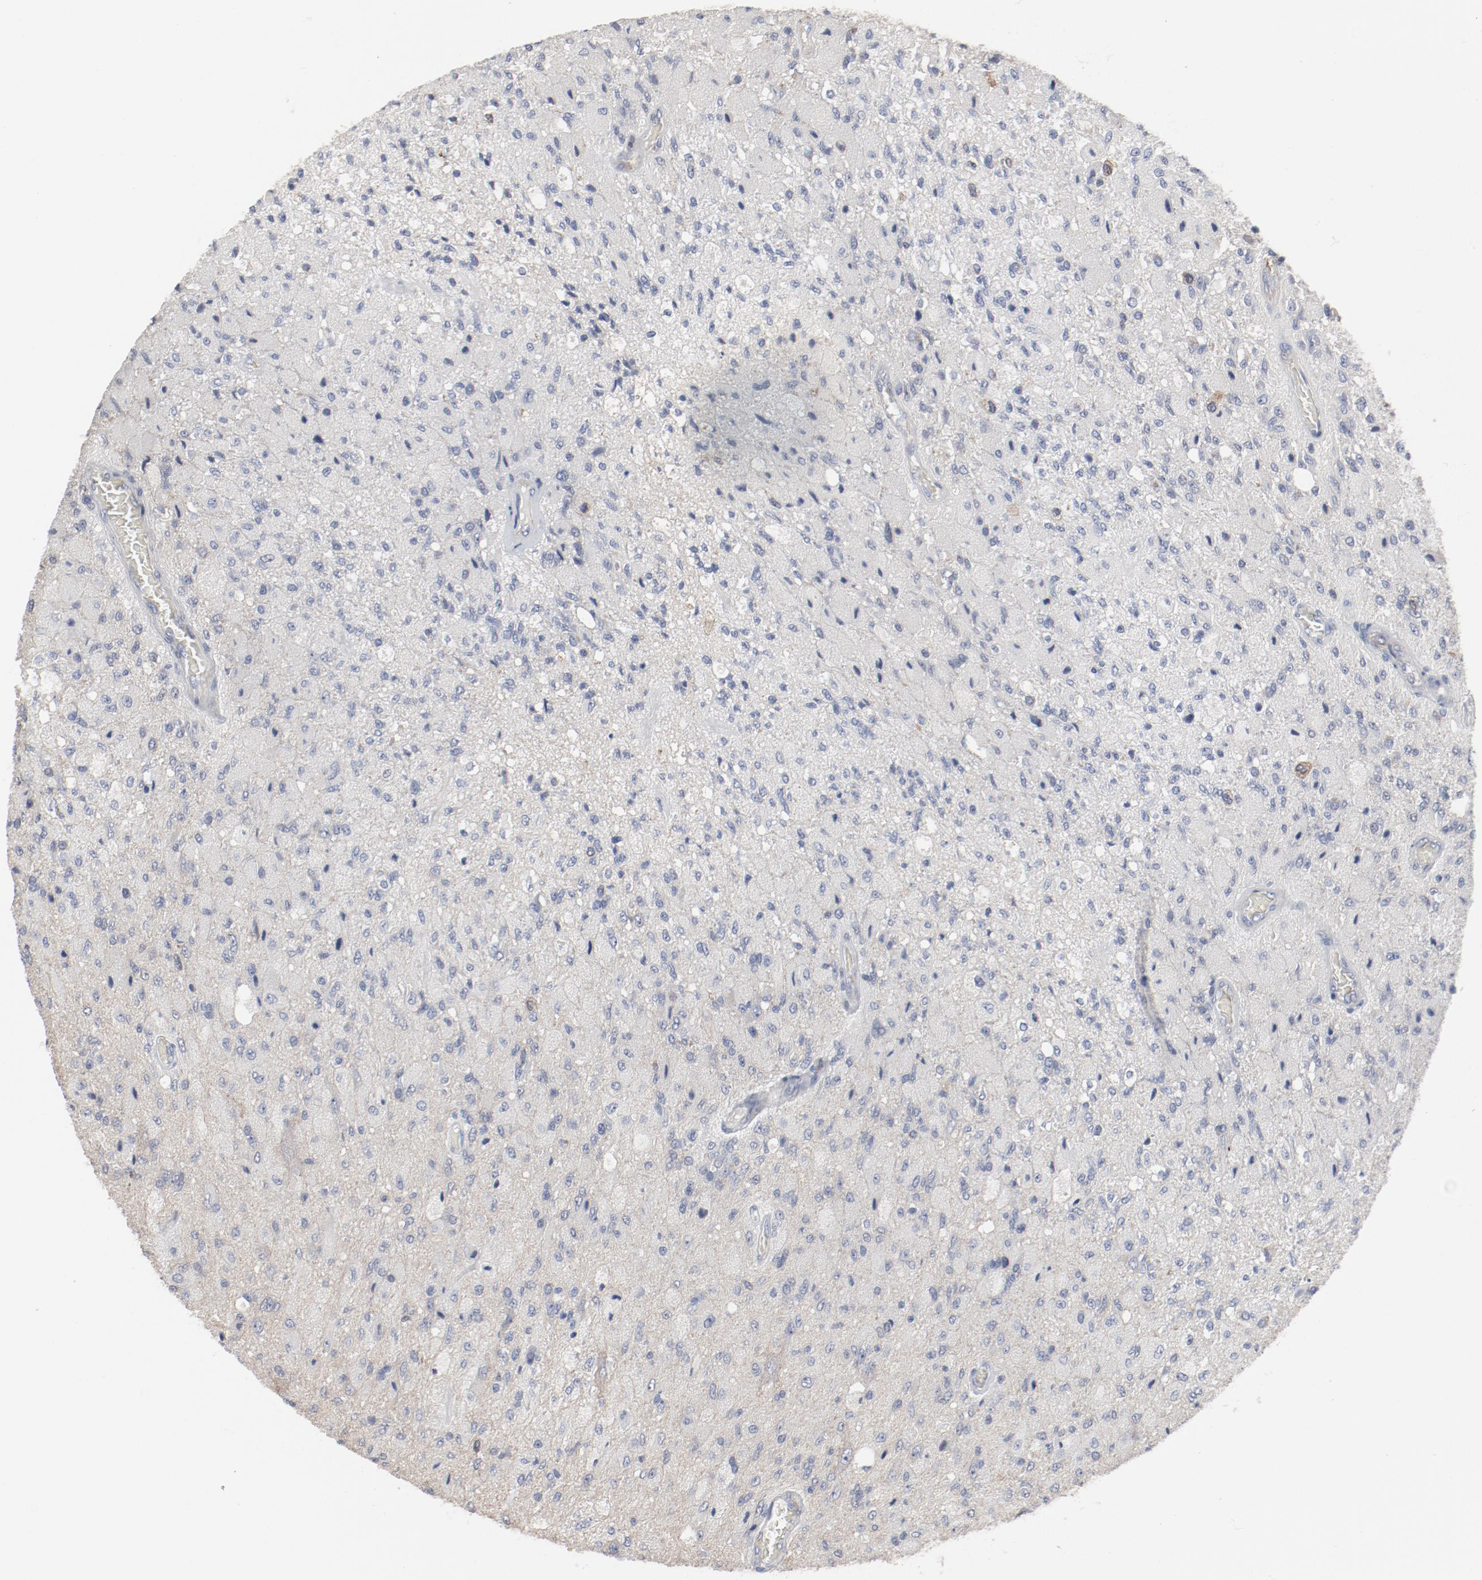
{"staining": {"intensity": "moderate", "quantity": "<25%", "location": "cytoplasmic/membranous"}, "tissue": "glioma", "cell_type": "Tumor cells", "image_type": "cancer", "snomed": [{"axis": "morphology", "description": "Normal tissue, NOS"}, {"axis": "morphology", "description": "Glioma, malignant, High grade"}, {"axis": "topography", "description": "Cerebral cortex"}], "caption": "About <25% of tumor cells in human high-grade glioma (malignant) display moderate cytoplasmic/membranous protein expression as visualized by brown immunohistochemical staining.", "gene": "CDK1", "patient": {"sex": "male", "age": 77}}